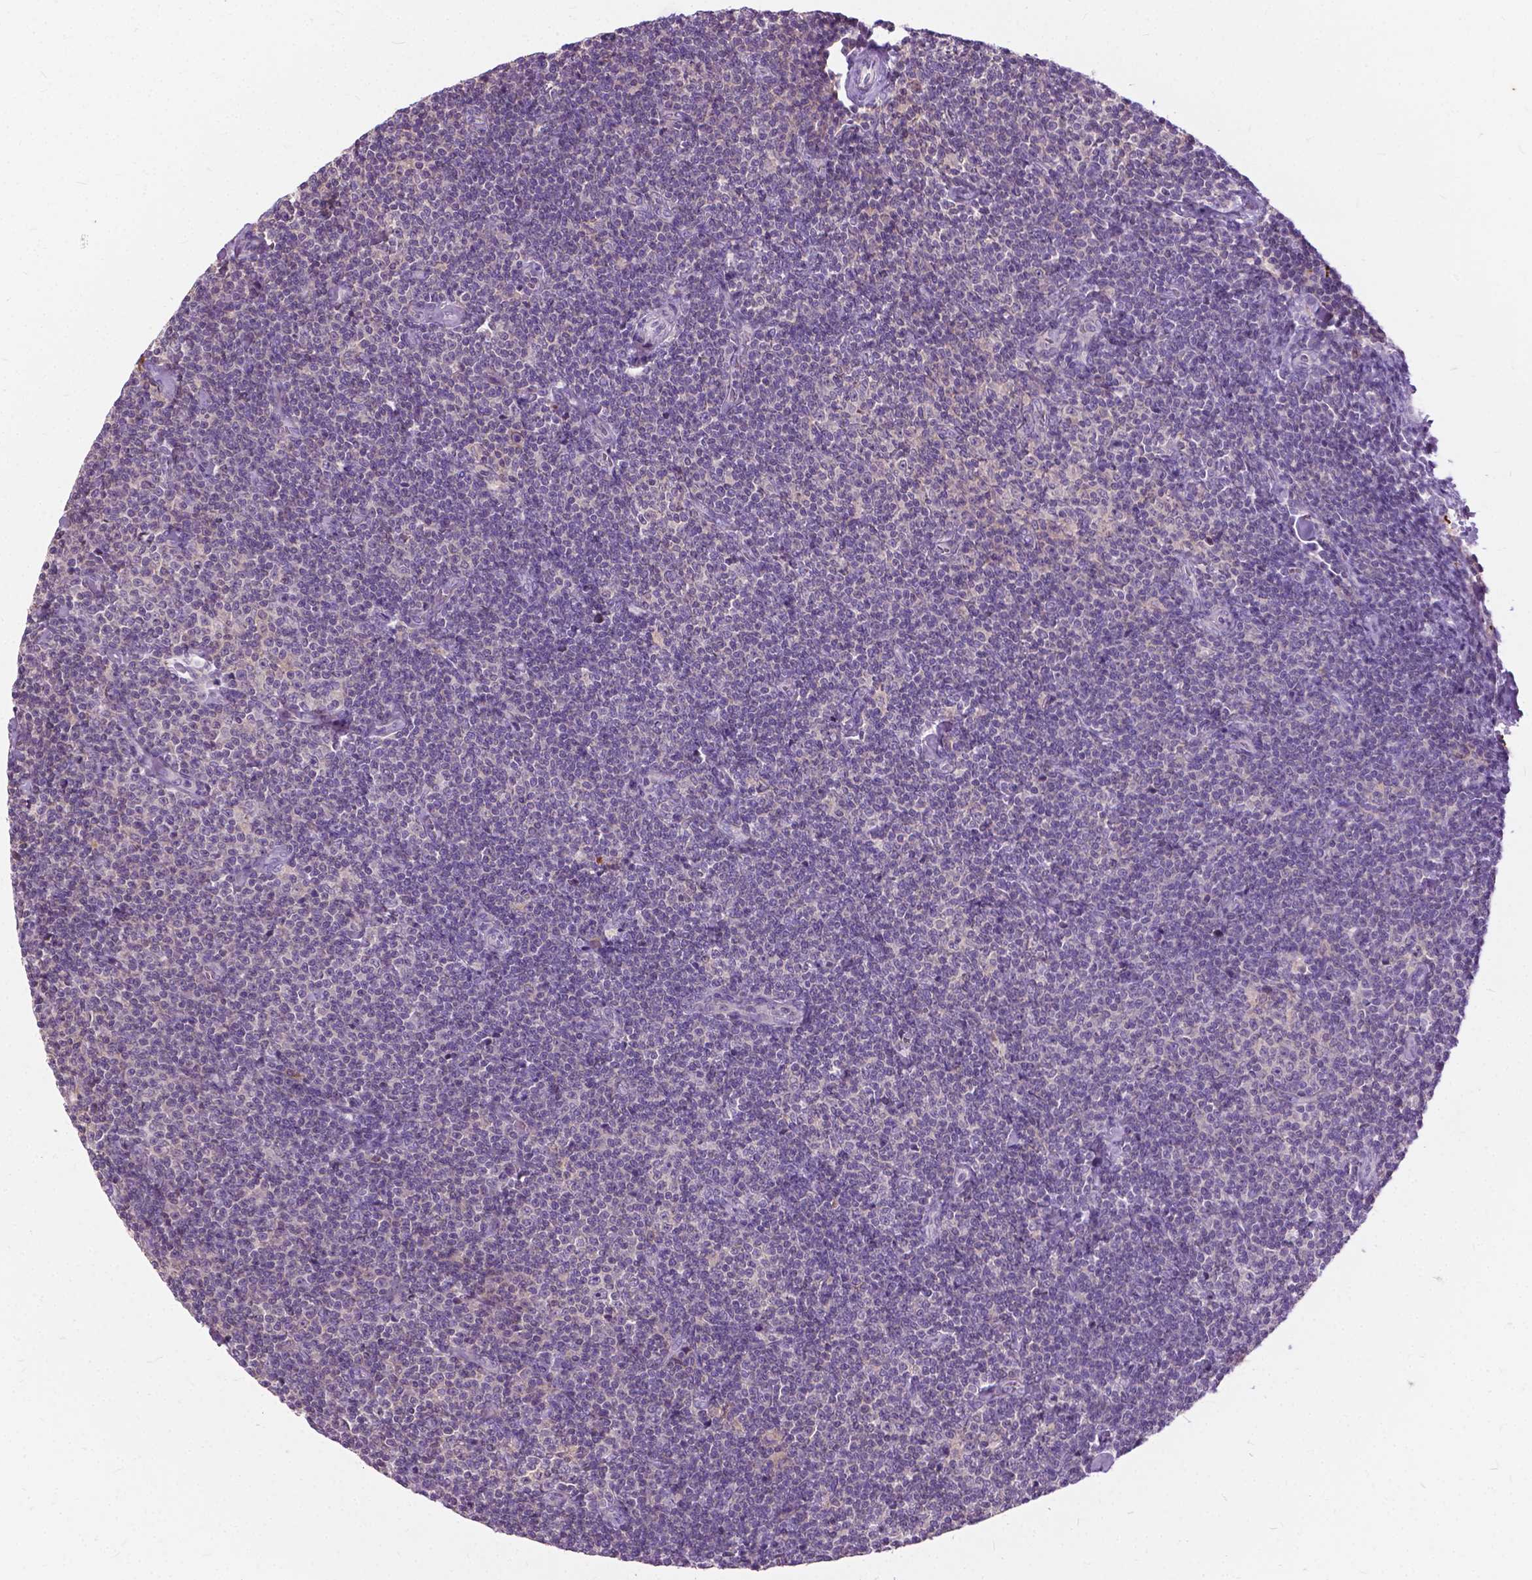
{"staining": {"intensity": "negative", "quantity": "none", "location": "none"}, "tissue": "lymphoma", "cell_type": "Tumor cells", "image_type": "cancer", "snomed": [{"axis": "morphology", "description": "Malignant lymphoma, non-Hodgkin's type, Low grade"}, {"axis": "topography", "description": "Lymph node"}], "caption": "Lymphoma stained for a protein using immunohistochemistry (IHC) demonstrates no expression tumor cells.", "gene": "JAK3", "patient": {"sex": "male", "age": 81}}